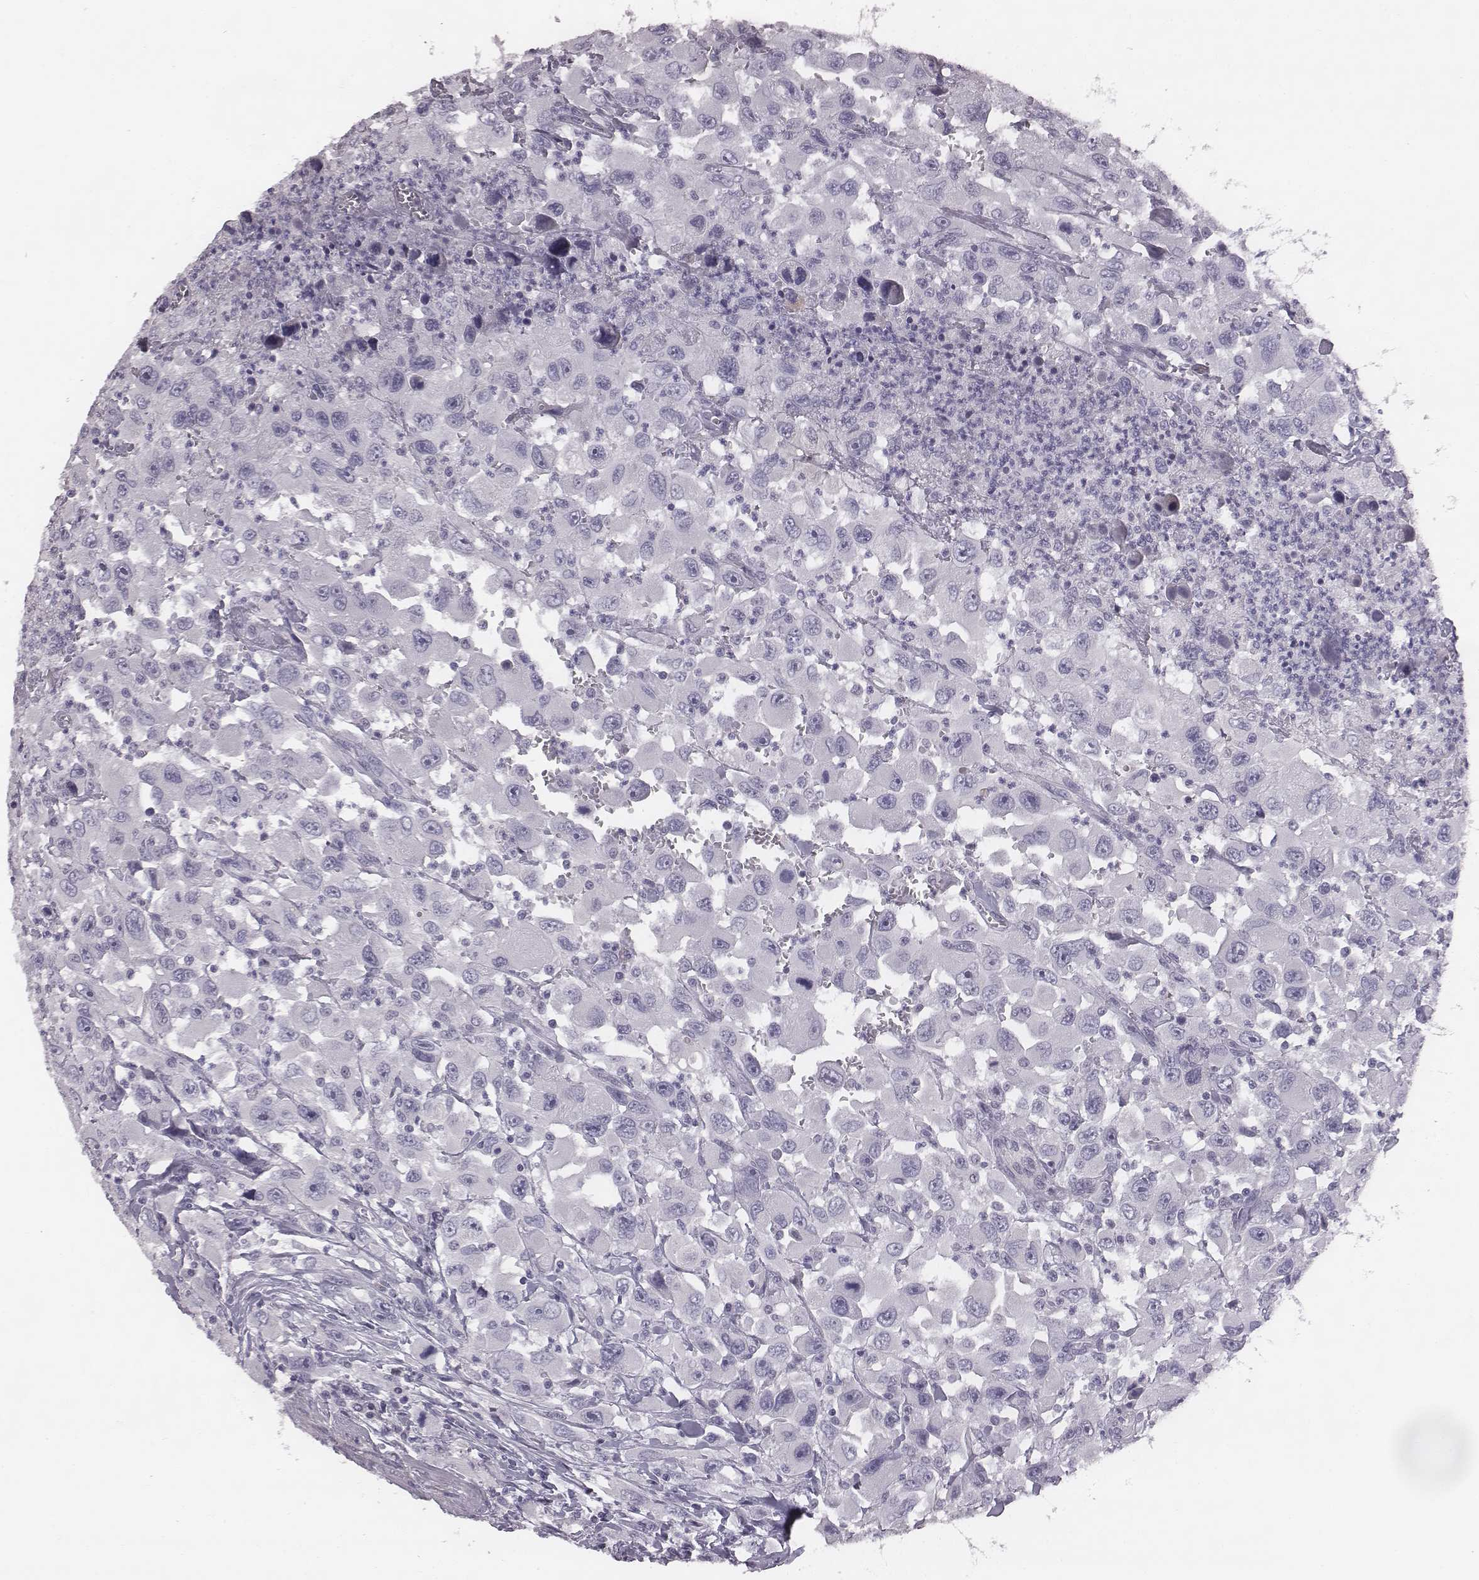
{"staining": {"intensity": "negative", "quantity": "none", "location": "none"}, "tissue": "head and neck cancer", "cell_type": "Tumor cells", "image_type": "cancer", "snomed": [{"axis": "morphology", "description": "Squamous cell carcinoma, NOS"}, {"axis": "morphology", "description": "Squamous cell carcinoma, metastatic, NOS"}, {"axis": "topography", "description": "Oral tissue"}, {"axis": "topography", "description": "Head-Neck"}], "caption": "Tumor cells show no significant expression in metastatic squamous cell carcinoma (head and neck).", "gene": "PDE8B", "patient": {"sex": "female", "age": 85}}